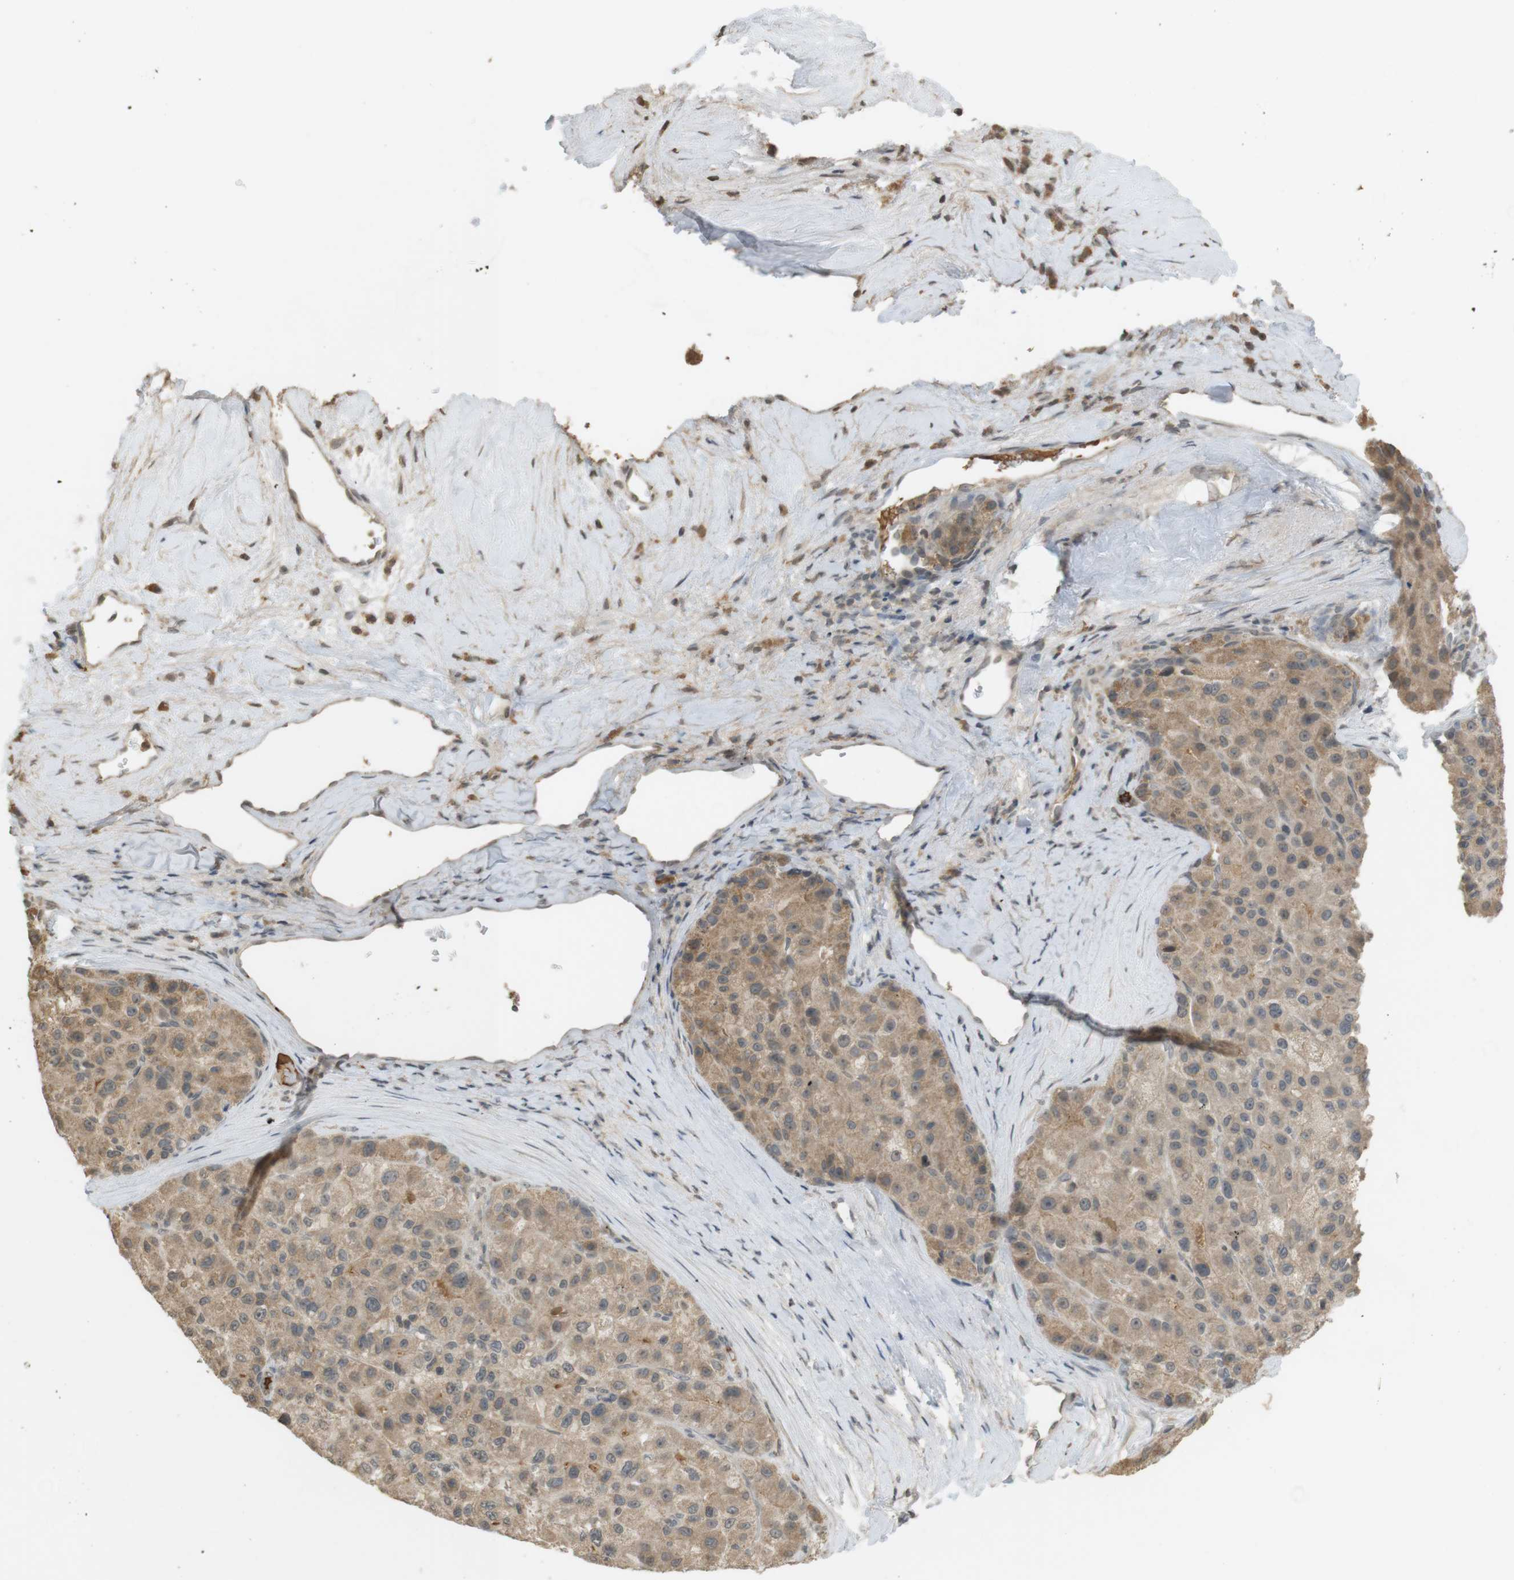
{"staining": {"intensity": "moderate", "quantity": ">75%", "location": "cytoplasmic/membranous"}, "tissue": "liver cancer", "cell_type": "Tumor cells", "image_type": "cancer", "snomed": [{"axis": "morphology", "description": "Carcinoma, Hepatocellular, NOS"}, {"axis": "topography", "description": "Liver"}], "caption": "Immunohistochemical staining of human liver hepatocellular carcinoma shows moderate cytoplasmic/membranous protein expression in about >75% of tumor cells.", "gene": "SRR", "patient": {"sex": "male", "age": 80}}